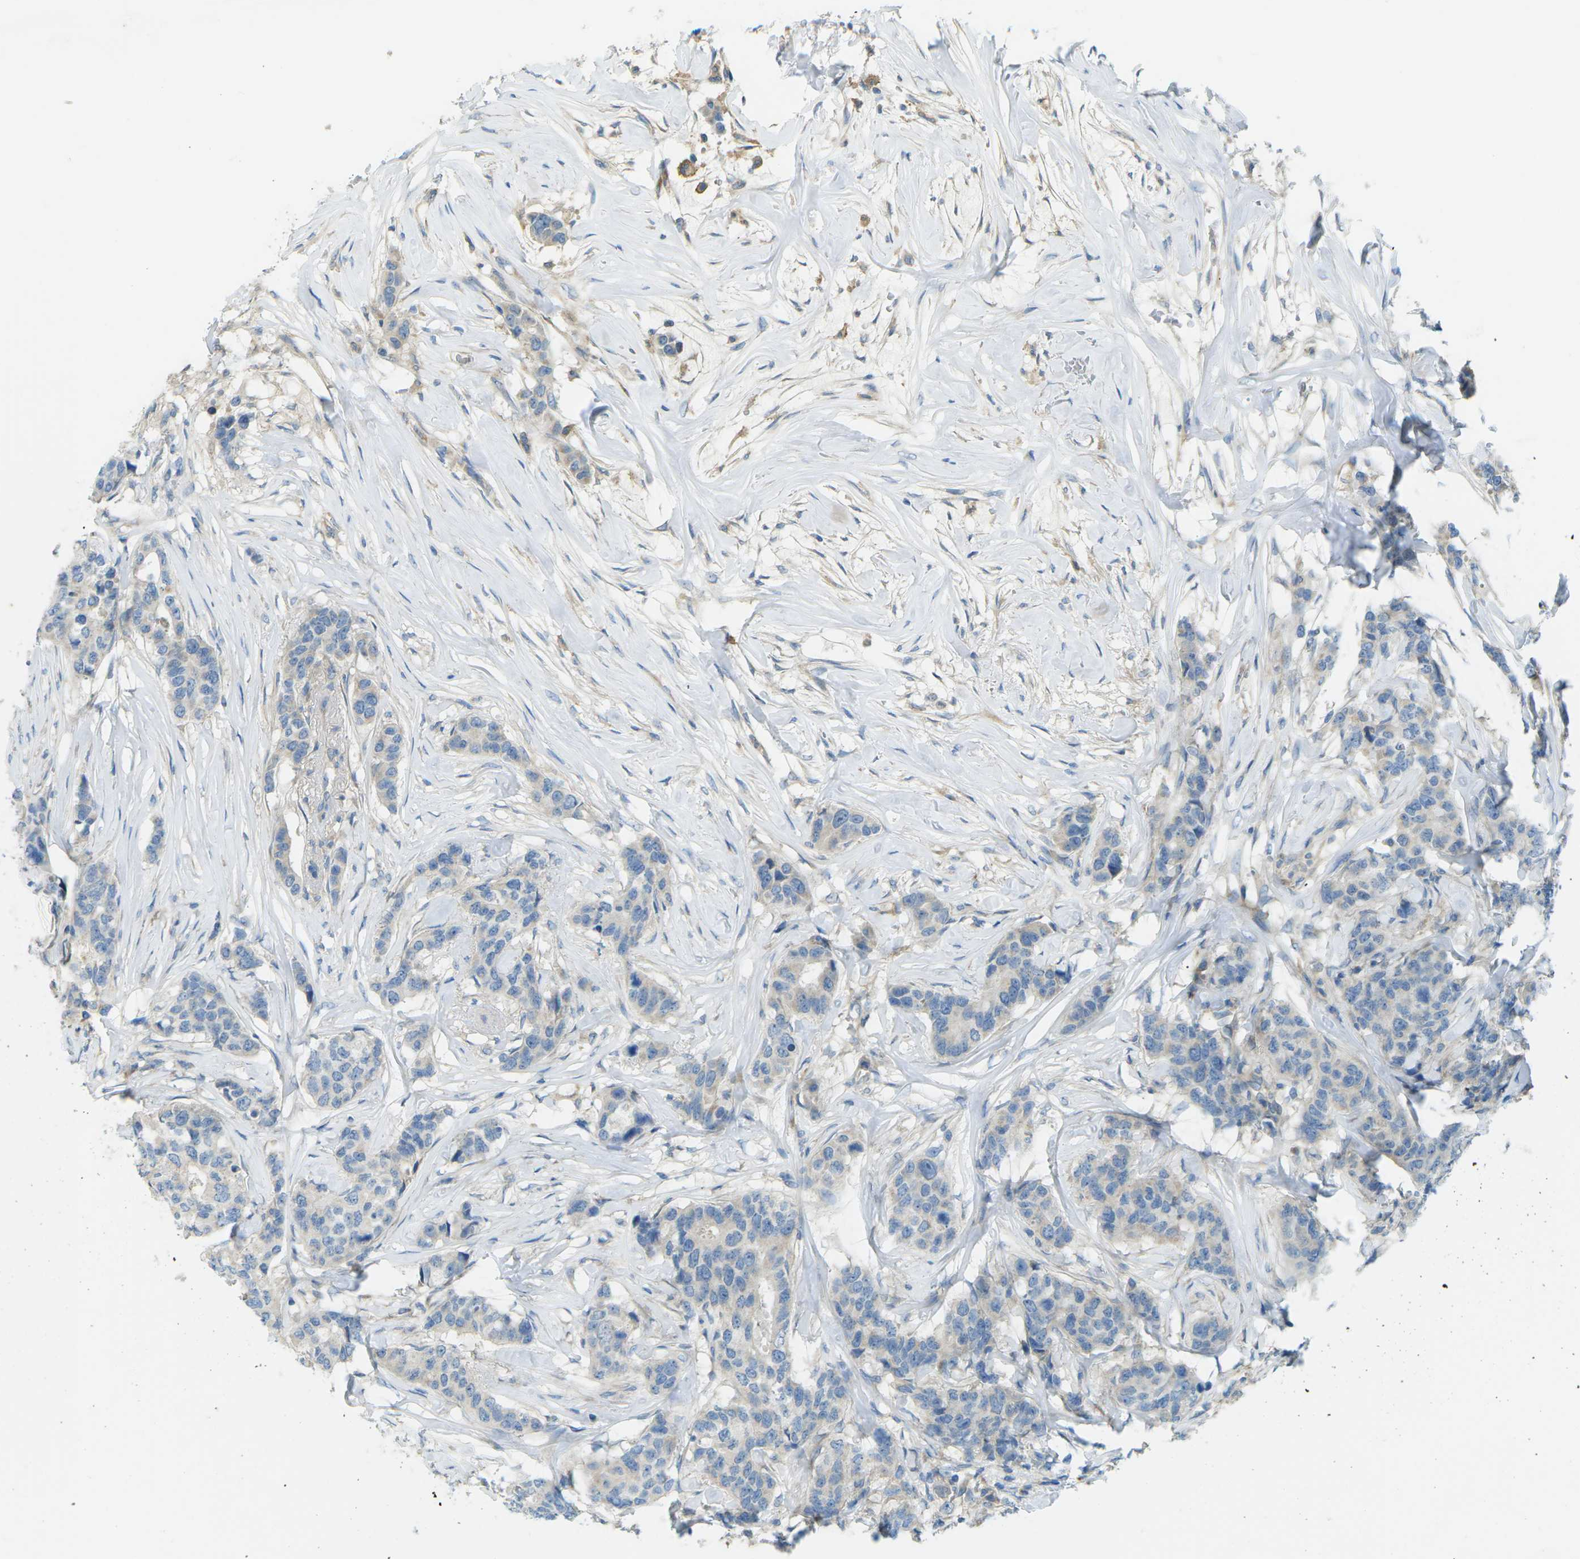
{"staining": {"intensity": "weak", "quantity": "<25%", "location": "cytoplasmic/membranous"}, "tissue": "breast cancer", "cell_type": "Tumor cells", "image_type": "cancer", "snomed": [{"axis": "morphology", "description": "Lobular carcinoma"}, {"axis": "topography", "description": "Breast"}], "caption": "There is no significant positivity in tumor cells of breast cancer. (Stains: DAB IHC with hematoxylin counter stain, Microscopy: brightfield microscopy at high magnification).", "gene": "MYLK4", "patient": {"sex": "female", "age": 59}}